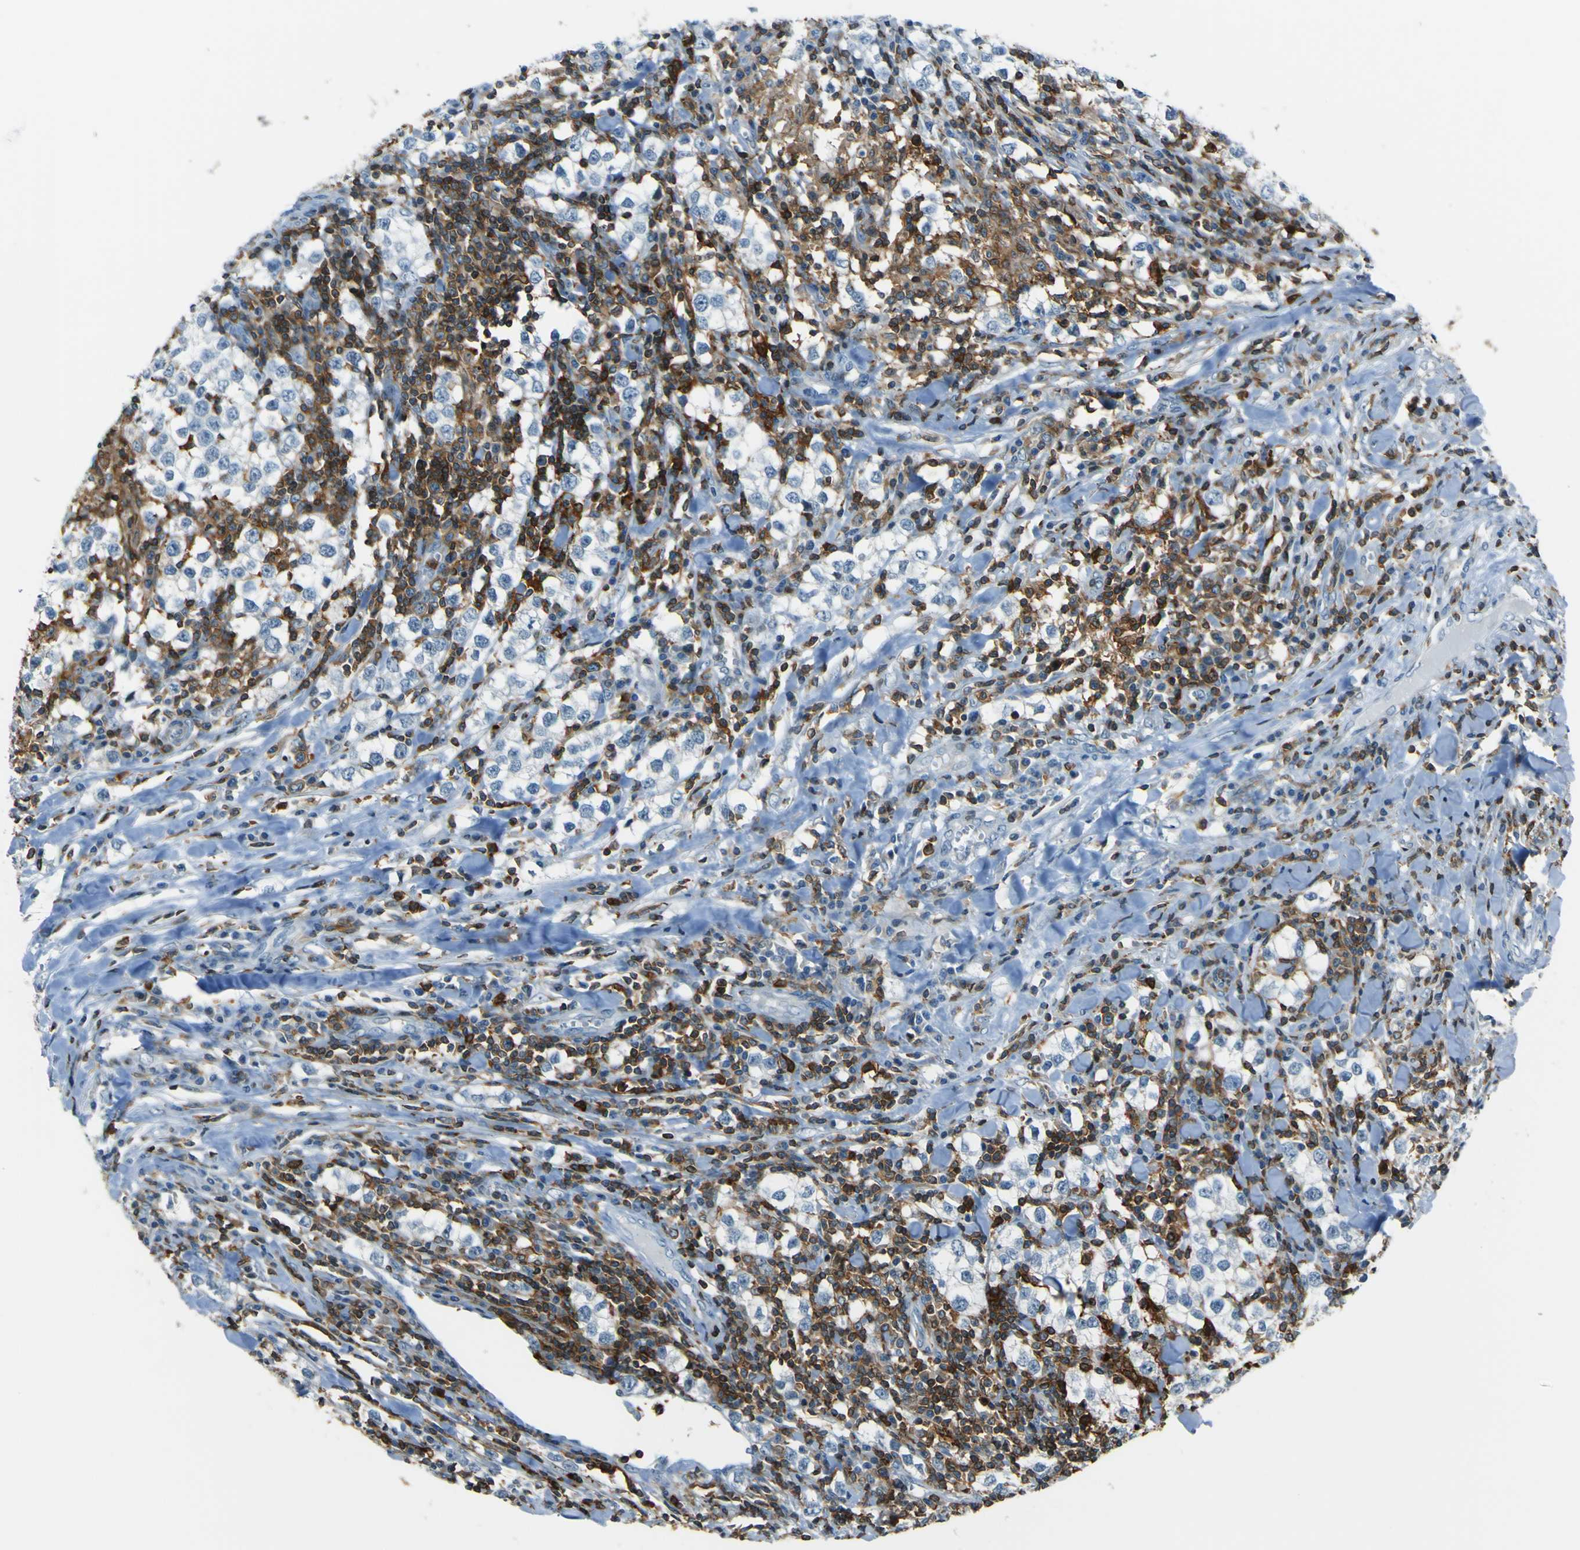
{"staining": {"intensity": "negative", "quantity": "none", "location": "none"}, "tissue": "testis cancer", "cell_type": "Tumor cells", "image_type": "cancer", "snomed": [{"axis": "morphology", "description": "Seminoma, NOS"}, {"axis": "morphology", "description": "Carcinoma, Embryonal, NOS"}, {"axis": "topography", "description": "Testis"}], "caption": "The photomicrograph reveals no staining of tumor cells in testis cancer.", "gene": "PCDHB5", "patient": {"sex": "male", "age": 36}}